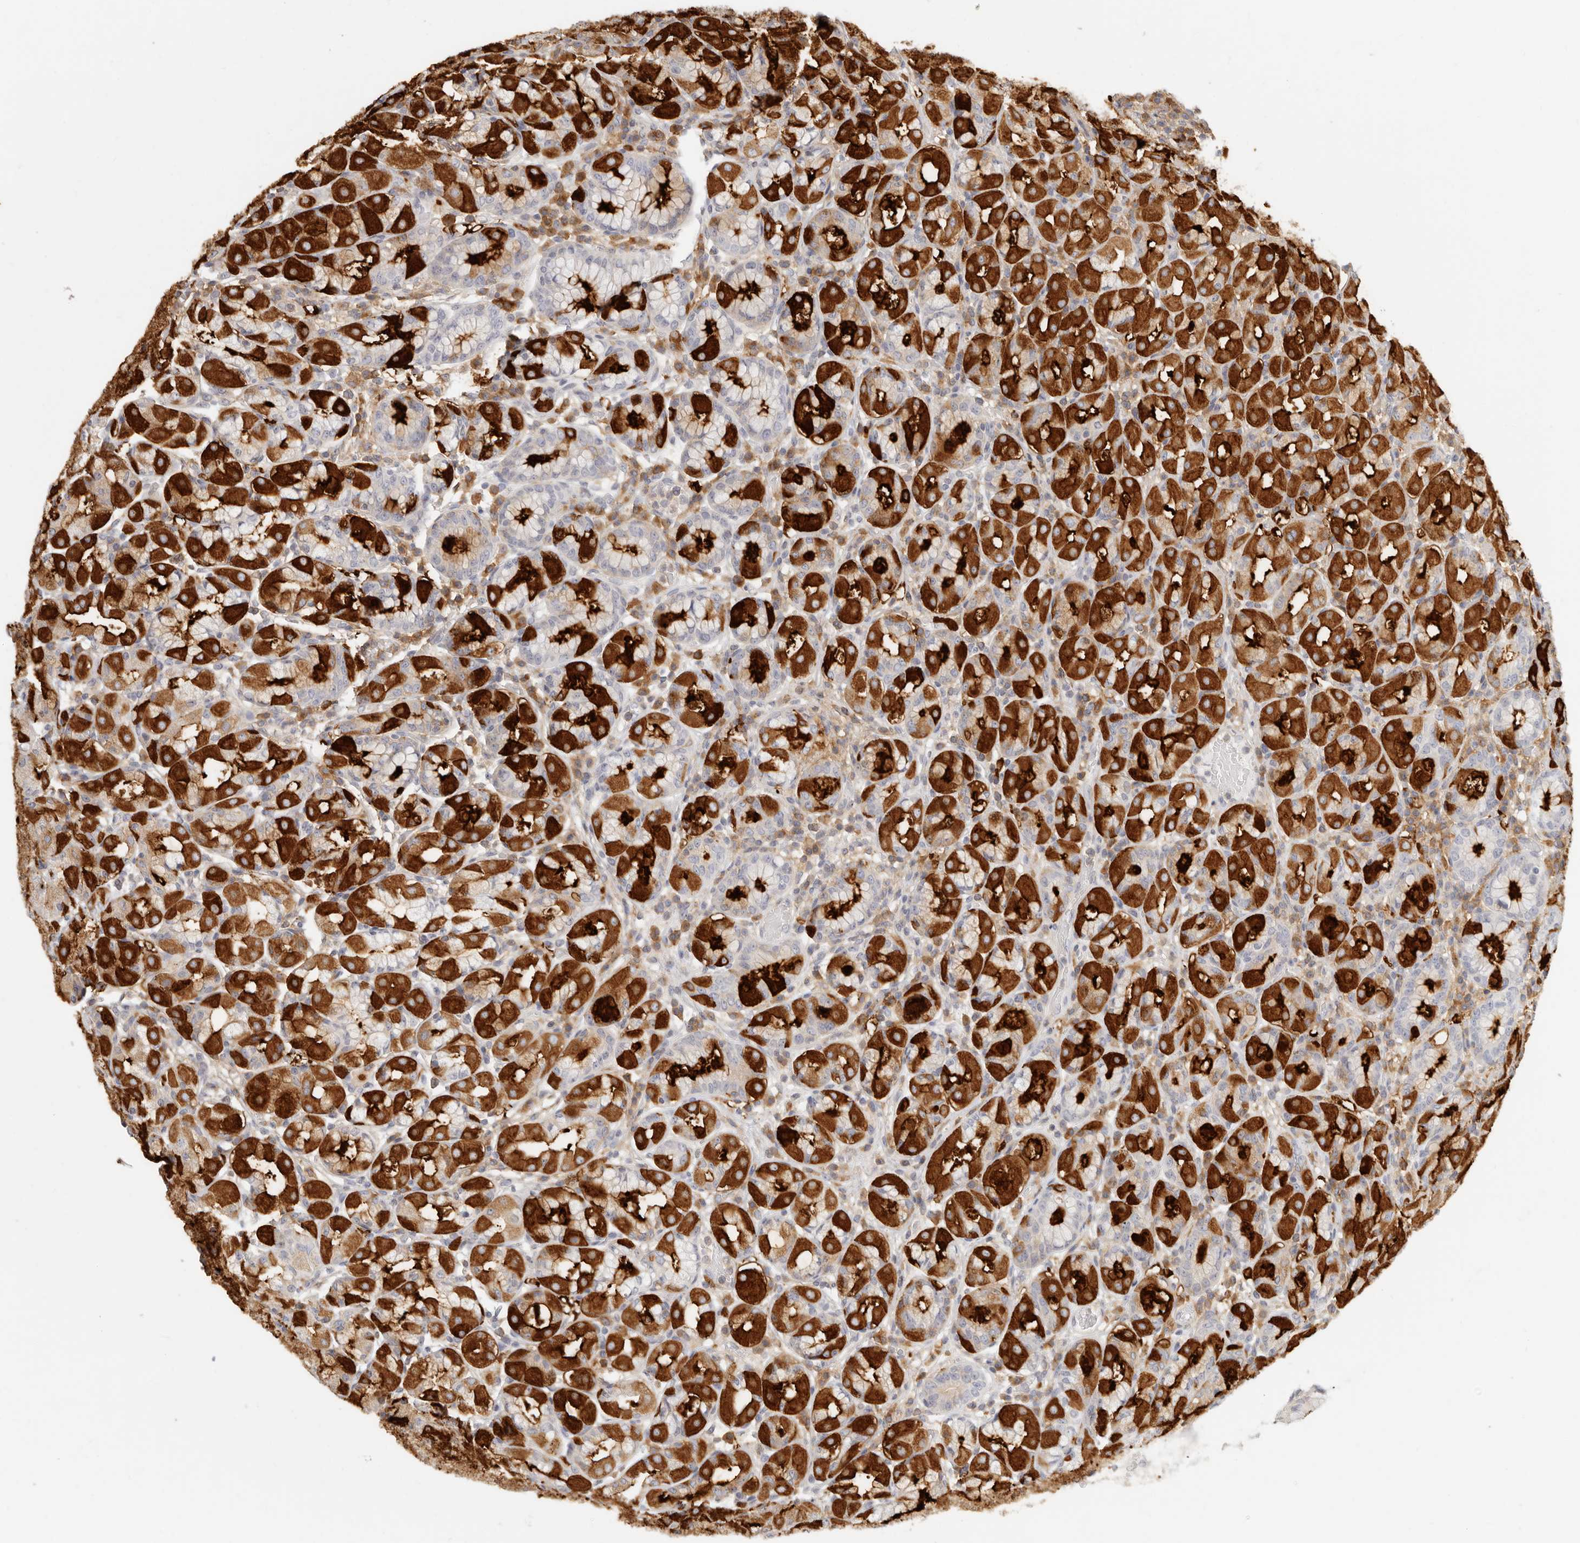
{"staining": {"intensity": "strong", "quantity": "25%-75%", "location": "cytoplasmic/membranous"}, "tissue": "stomach", "cell_type": "Glandular cells", "image_type": "normal", "snomed": [{"axis": "morphology", "description": "Normal tissue, NOS"}, {"axis": "topography", "description": "Stomach"}, {"axis": "topography", "description": "Stomach, lower"}], "caption": "The immunohistochemical stain labels strong cytoplasmic/membranous positivity in glandular cells of unremarkable stomach.", "gene": "NIBAN1", "patient": {"sex": "female", "age": 56}}